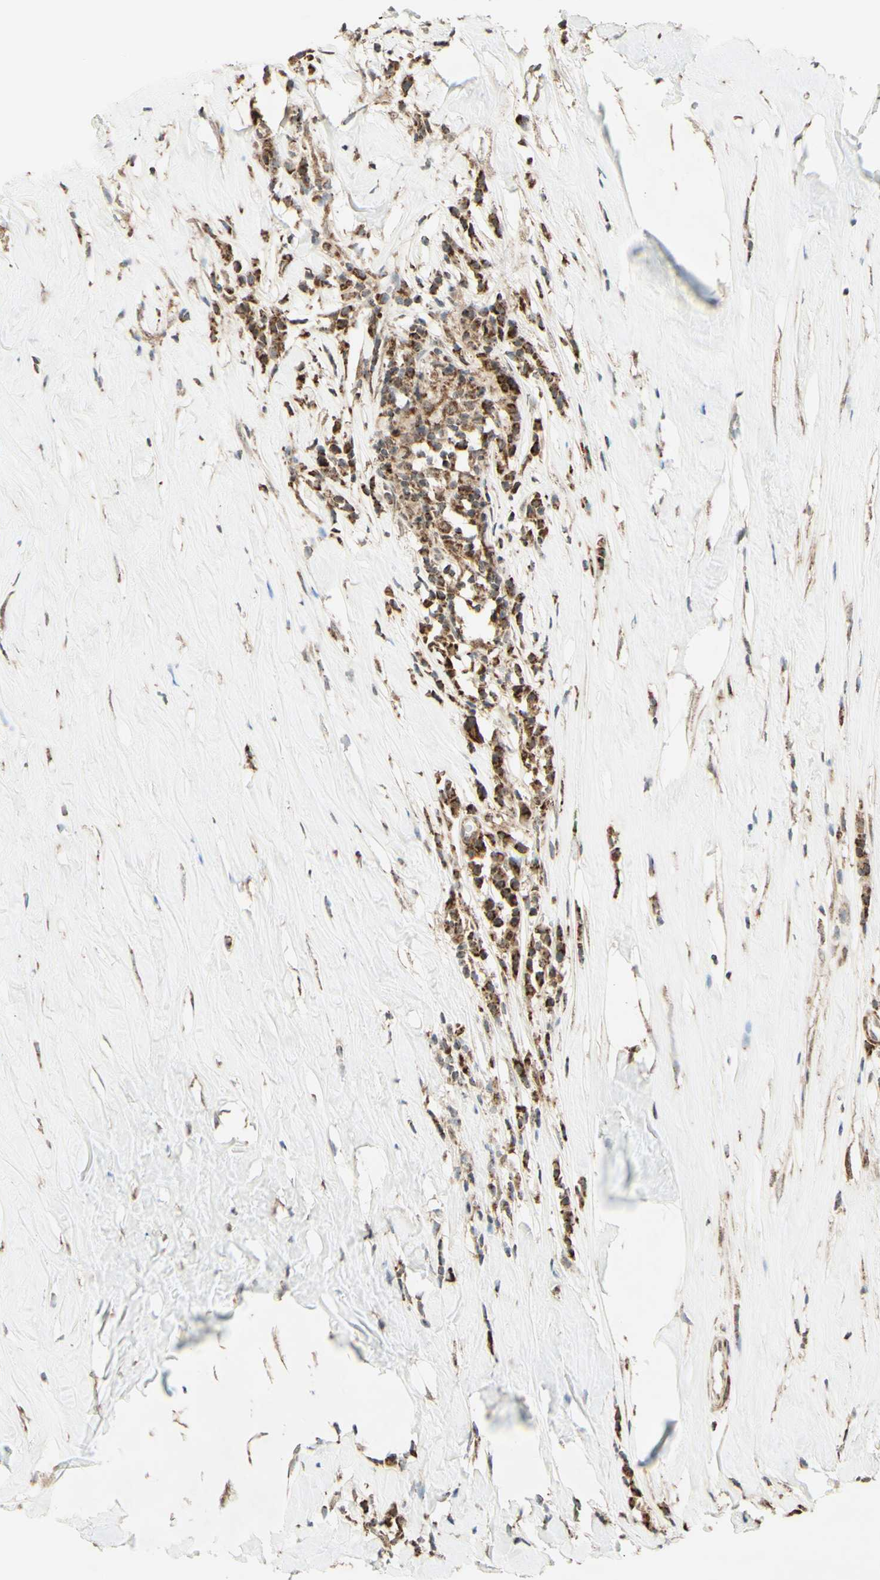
{"staining": {"intensity": "moderate", "quantity": ">75%", "location": "cytoplasmic/membranous"}, "tissue": "head and neck cancer", "cell_type": "Tumor cells", "image_type": "cancer", "snomed": [{"axis": "morphology", "description": "Adenocarcinoma, NOS"}, {"axis": "topography", "description": "Salivary gland"}, {"axis": "topography", "description": "Head-Neck"}], "caption": "Moderate cytoplasmic/membranous staining for a protein is identified in approximately >75% of tumor cells of head and neck cancer using IHC.", "gene": "DHRS3", "patient": {"sex": "female", "age": 65}}